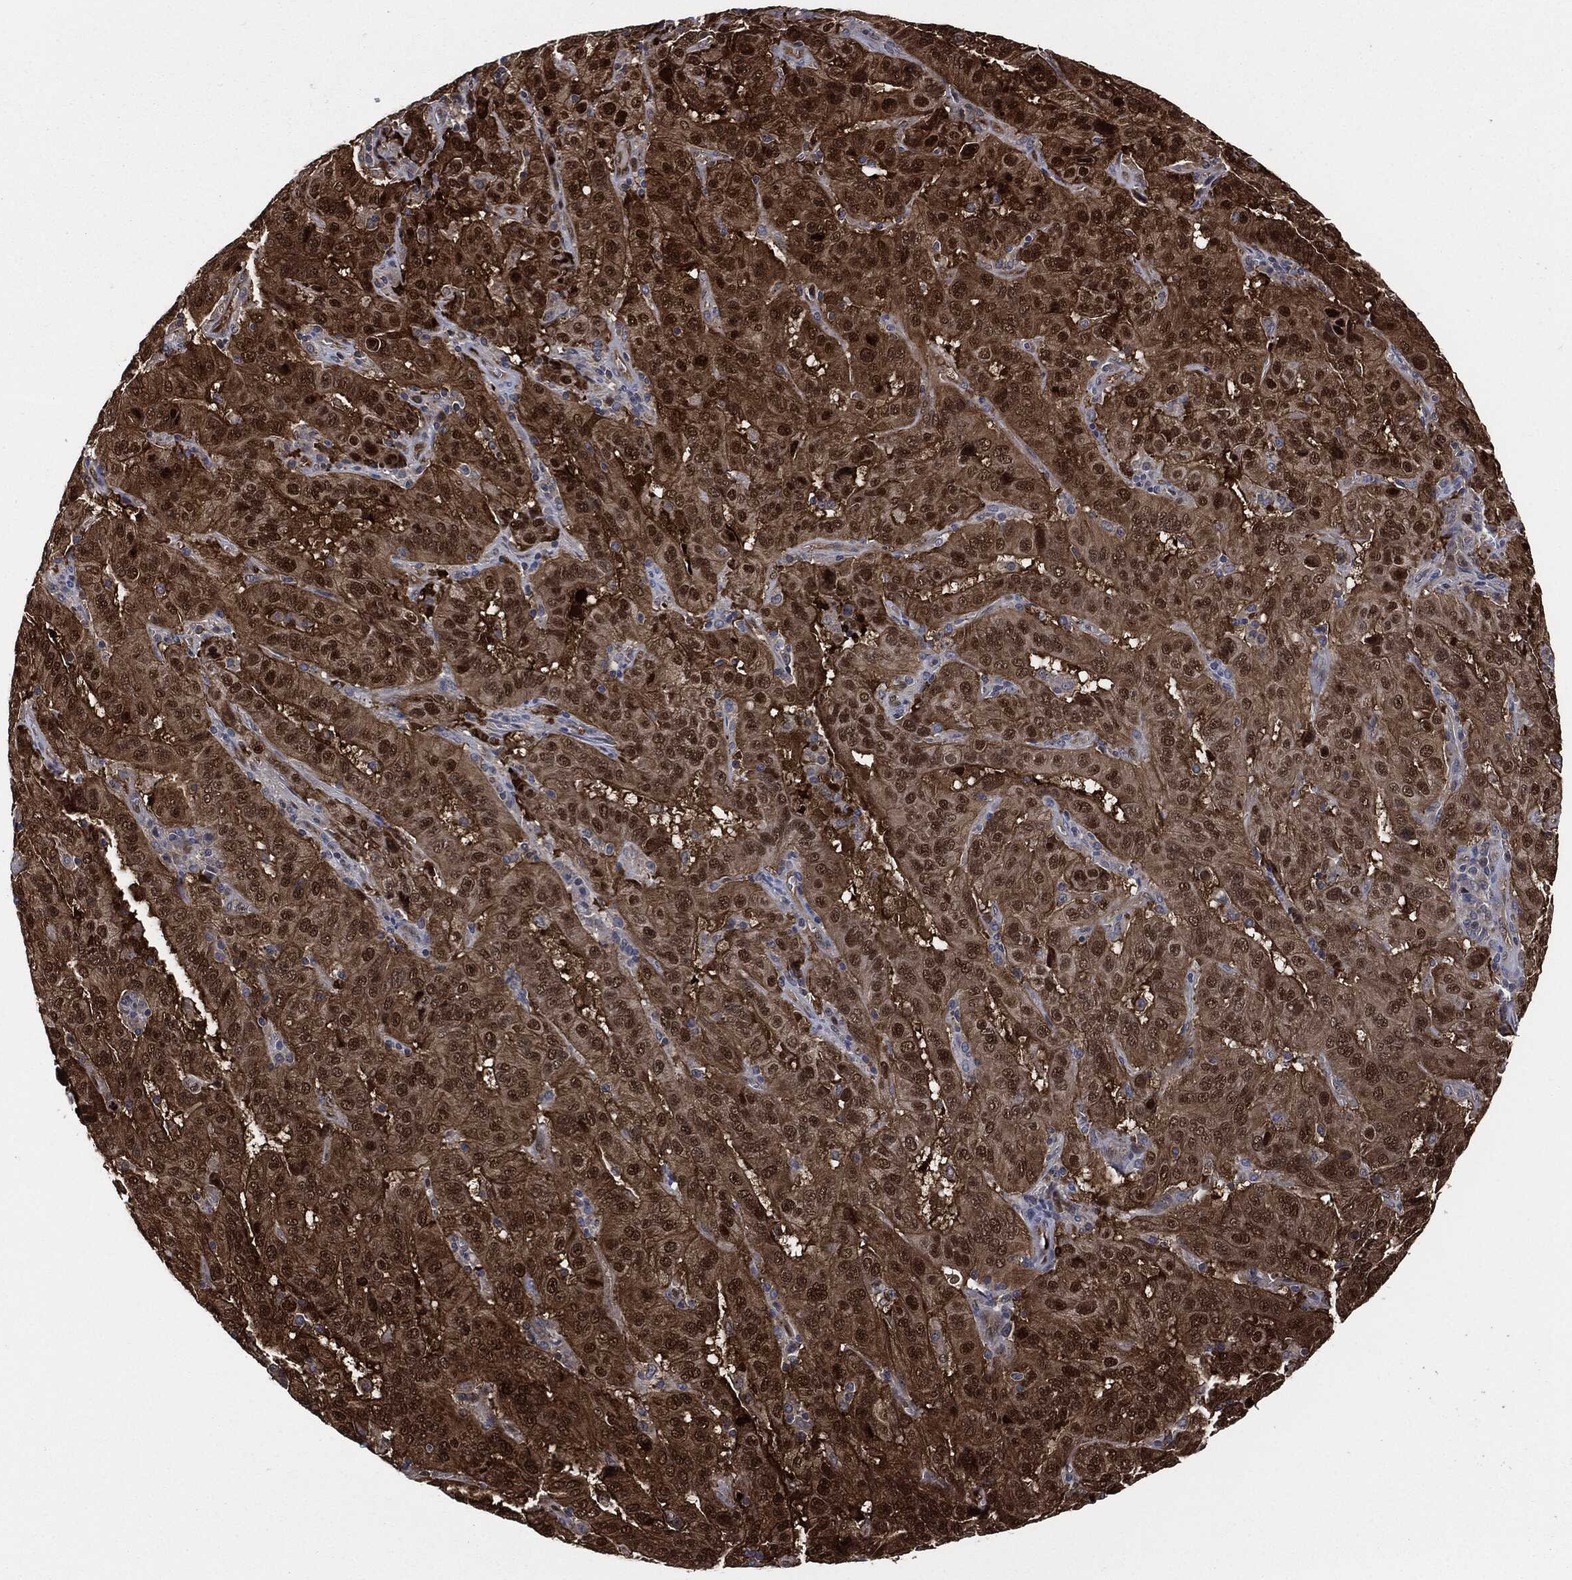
{"staining": {"intensity": "strong", "quantity": "25%-75%", "location": "nuclear"}, "tissue": "pancreatic cancer", "cell_type": "Tumor cells", "image_type": "cancer", "snomed": [{"axis": "morphology", "description": "Adenocarcinoma, NOS"}, {"axis": "topography", "description": "Pancreas"}], "caption": "Immunohistochemical staining of pancreatic cancer reveals strong nuclear protein expression in about 25%-75% of tumor cells. (brown staining indicates protein expression, while blue staining denotes nuclei).", "gene": "DCTN1", "patient": {"sex": "male", "age": 63}}